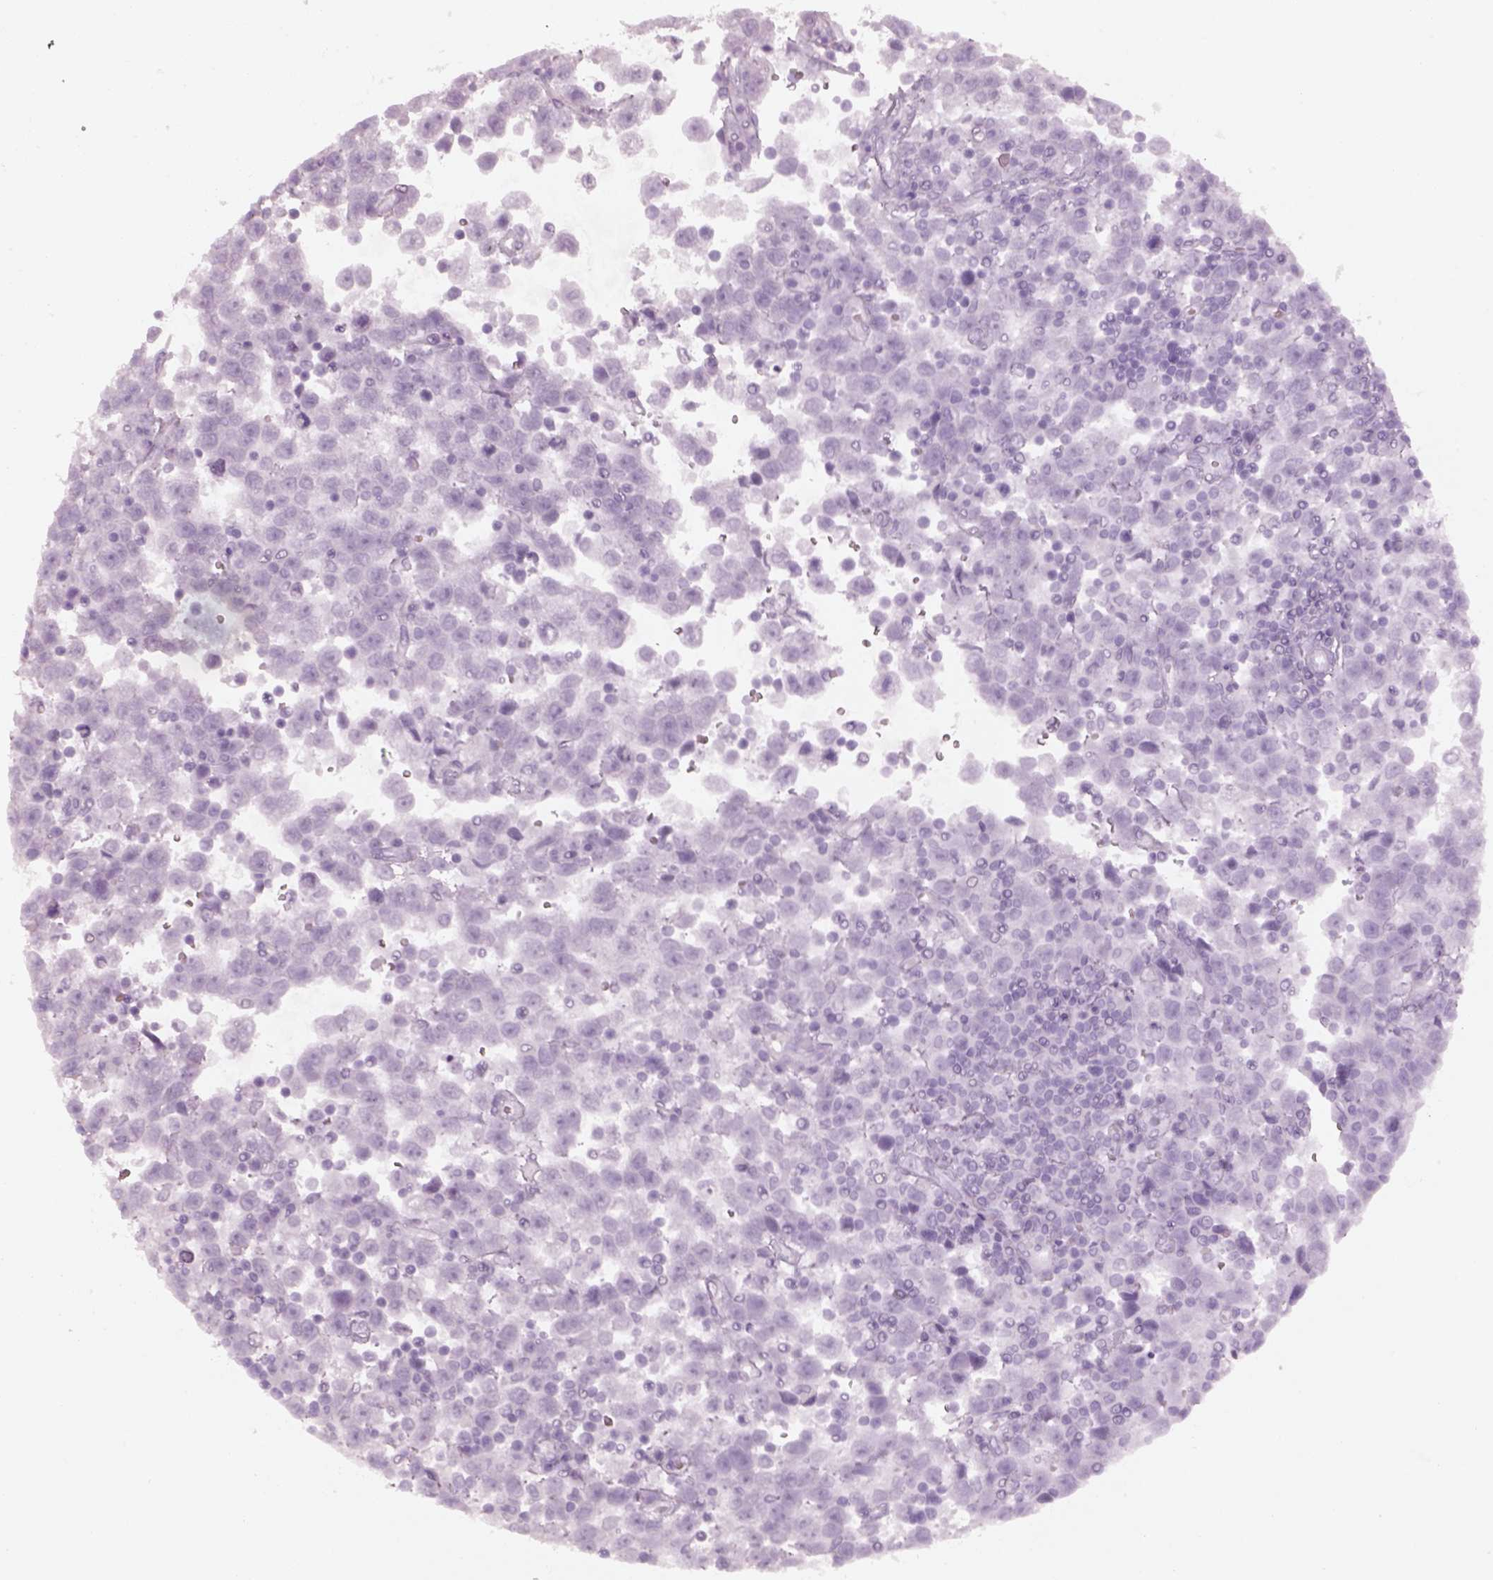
{"staining": {"intensity": "negative", "quantity": "none", "location": "none"}, "tissue": "testis cancer", "cell_type": "Tumor cells", "image_type": "cancer", "snomed": [{"axis": "morphology", "description": "Seminoma, NOS"}, {"axis": "topography", "description": "Testis"}], "caption": "There is no significant positivity in tumor cells of testis cancer. (Stains: DAB (3,3'-diaminobenzidine) IHC with hematoxylin counter stain, Microscopy: brightfield microscopy at high magnification).", "gene": "SPATA6L", "patient": {"sex": "male", "age": 34}}